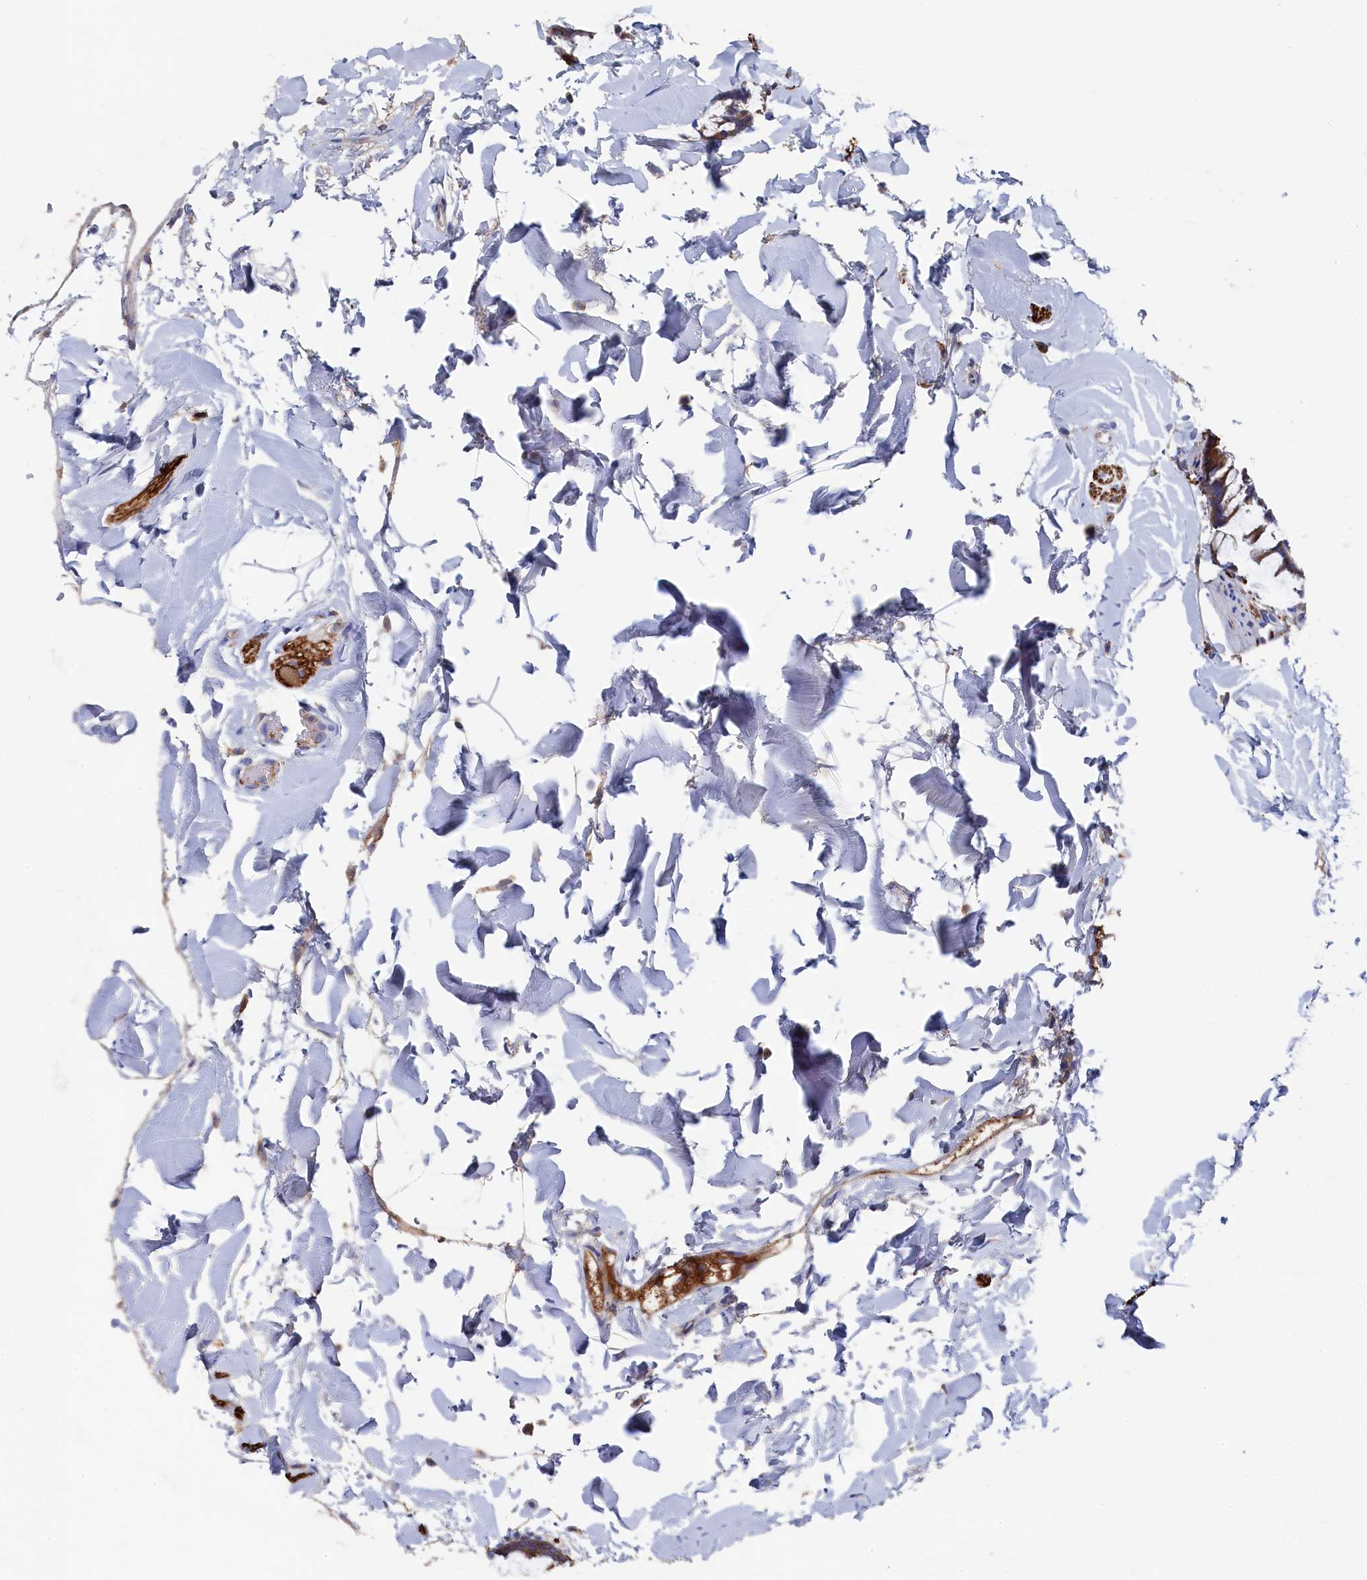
{"staining": {"intensity": "weak", "quantity": "25%-75%", "location": "cytoplasmic/membranous"}, "tissue": "colon", "cell_type": "Endothelial cells", "image_type": "normal", "snomed": [{"axis": "morphology", "description": "Normal tissue, NOS"}, {"axis": "topography", "description": "Colon"}], "caption": "Protein analysis of benign colon demonstrates weak cytoplasmic/membranous staining in about 25%-75% of endothelial cells.", "gene": "C12orf73", "patient": {"sex": "male", "age": 75}}